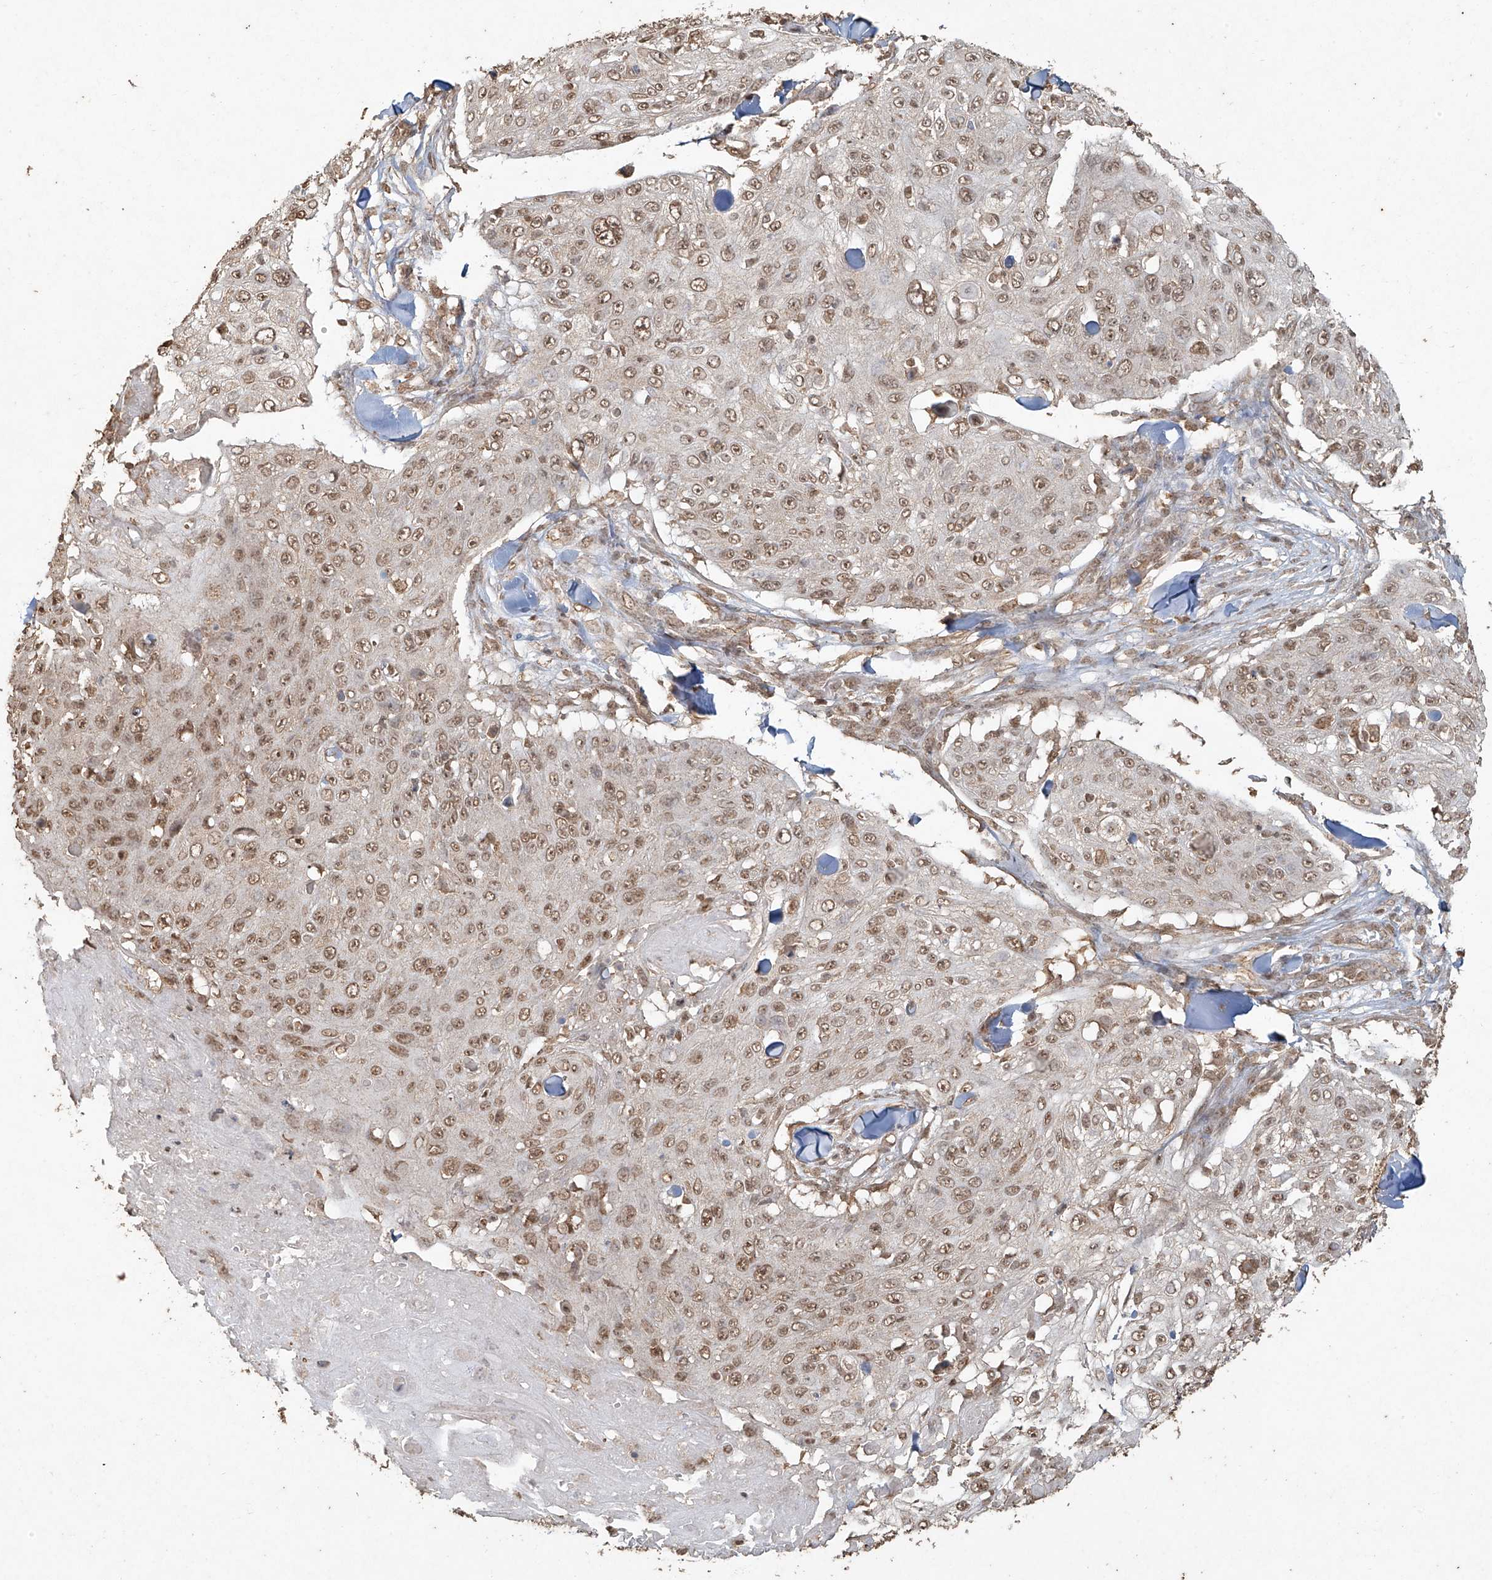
{"staining": {"intensity": "moderate", "quantity": ">75%", "location": "nuclear"}, "tissue": "skin cancer", "cell_type": "Tumor cells", "image_type": "cancer", "snomed": [{"axis": "morphology", "description": "Squamous cell carcinoma, NOS"}, {"axis": "topography", "description": "Skin"}], "caption": "Immunohistochemical staining of human skin squamous cell carcinoma demonstrates moderate nuclear protein staining in approximately >75% of tumor cells. (IHC, brightfield microscopy, high magnification).", "gene": "TIGAR", "patient": {"sex": "male", "age": 86}}